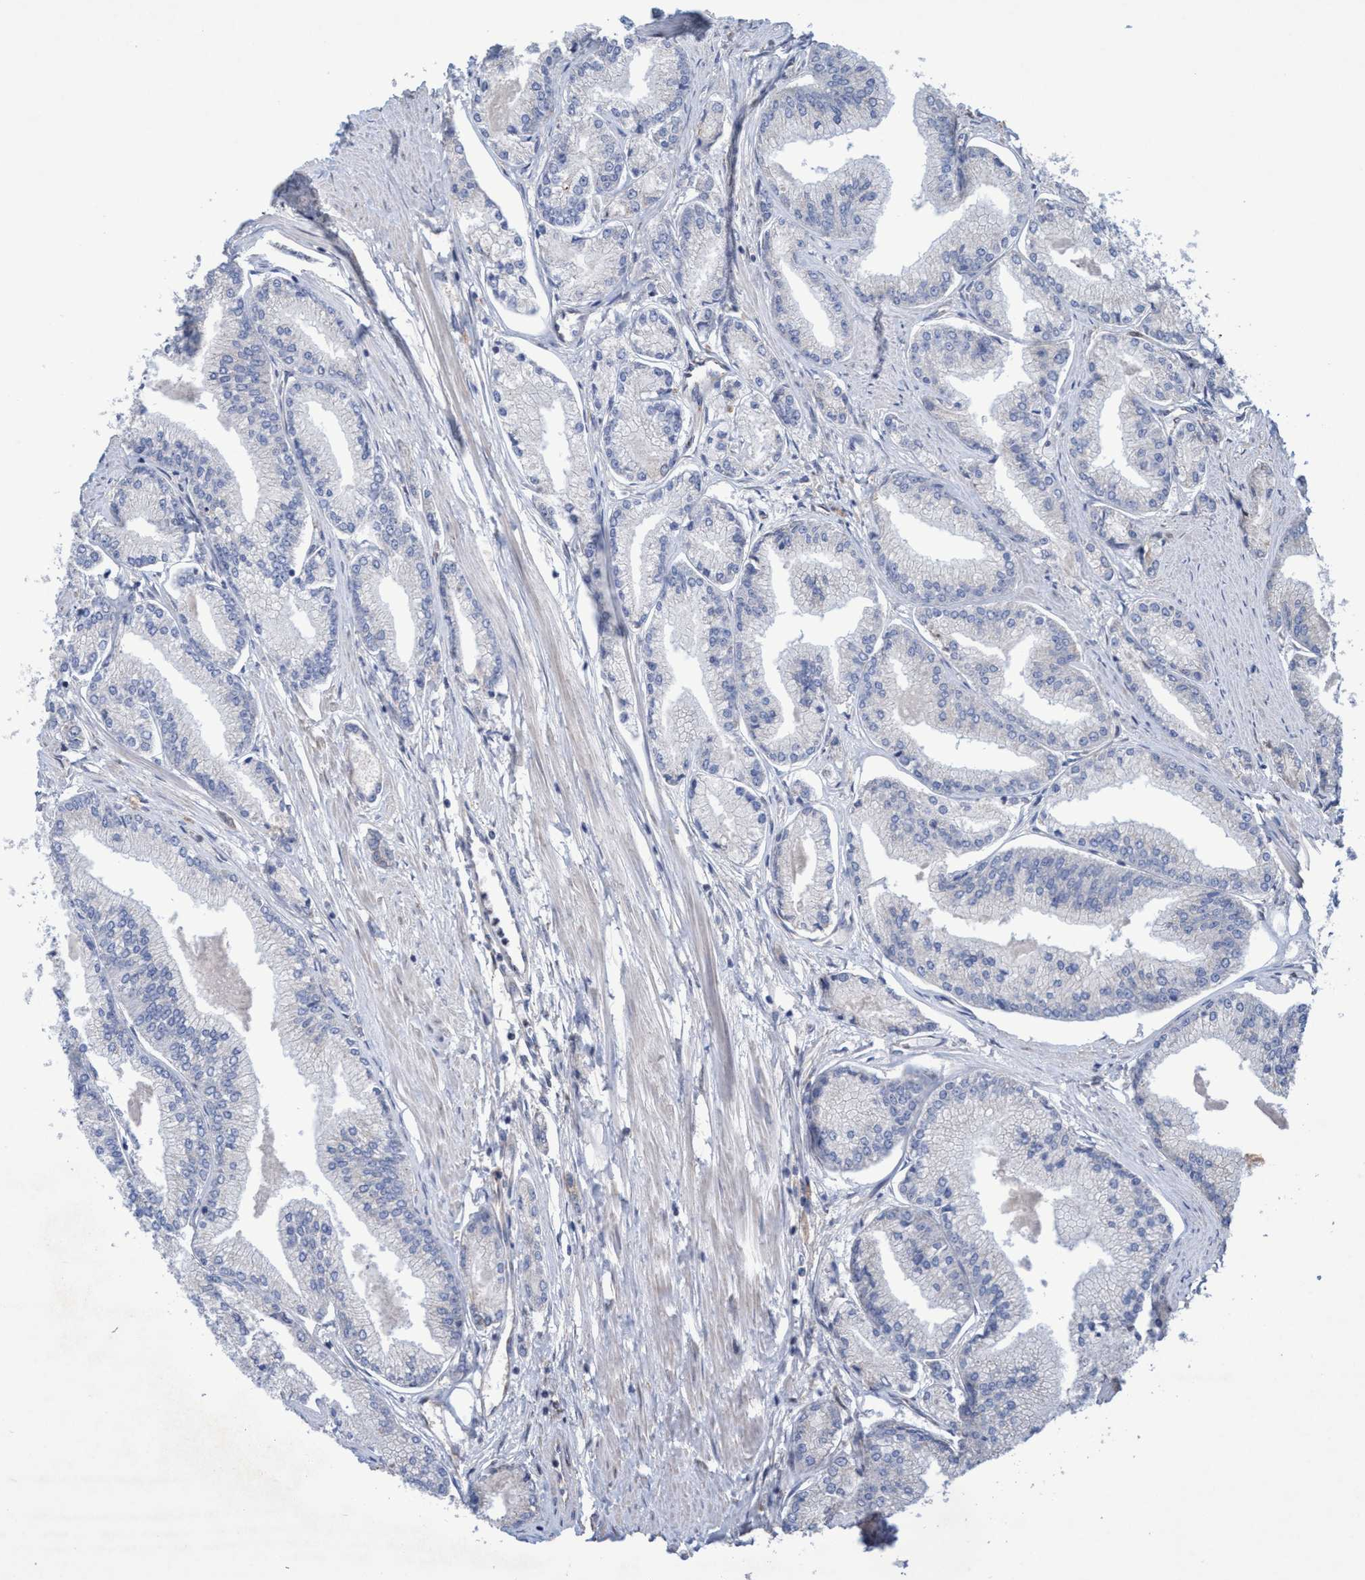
{"staining": {"intensity": "negative", "quantity": "none", "location": "none"}, "tissue": "prostate cancer", "cell_type": "Tumor cells", "image_type": "cancer", "snomed": [{"axis": "morphology", "description": "Adenocarcinoma, Low grade"}, {"axis": "topography", "description": "Prostate"}], "caption": "Immunohistochemistry (IHC) of human prostate cancer (adenocarcinoma (low-grade)) shows no staining in tumor cells.", "gene": "BICD2", "patient": {"sex": "male", "age": 52}}